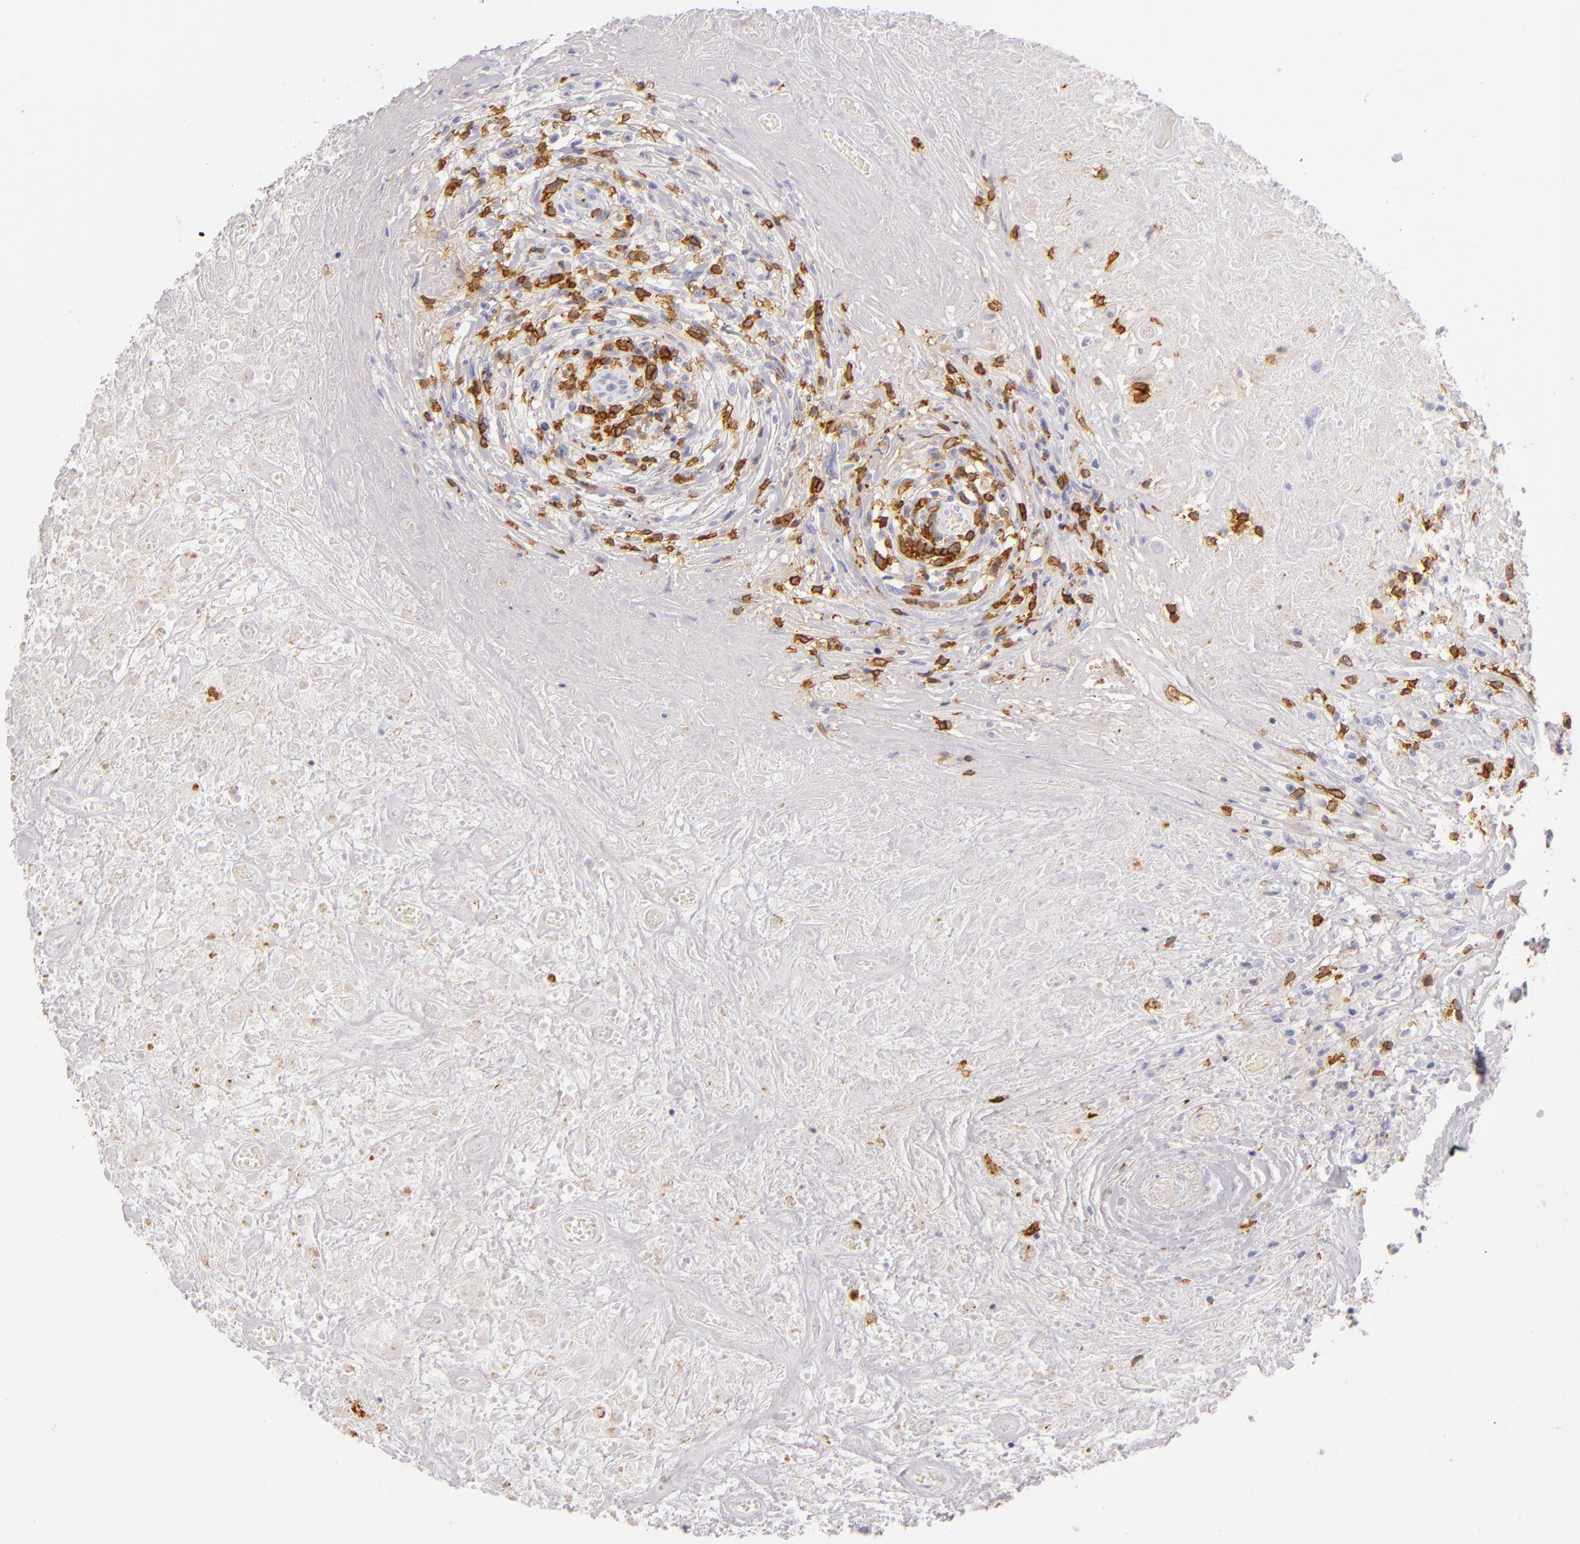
{"staining": {"intensity": "strong", "quantity": ">75%", "location": "nuclear"}, "tissue": "lymphoma", "cell_type": "Tumor cells", "image_type": "cancer", "snomed": [{"axis": "morphology", "description": "Hodgkin's disease, NOS"}, {"axis": "topography", "description": "Lymph node"}], "caption": "DAB immunohistochemical staining of Hodgkin's disease reveals strong nuclear protein staining in about >75% of tumor cells.", "gene": "LAT", "patient": {"sex": "male", "age": 46}}